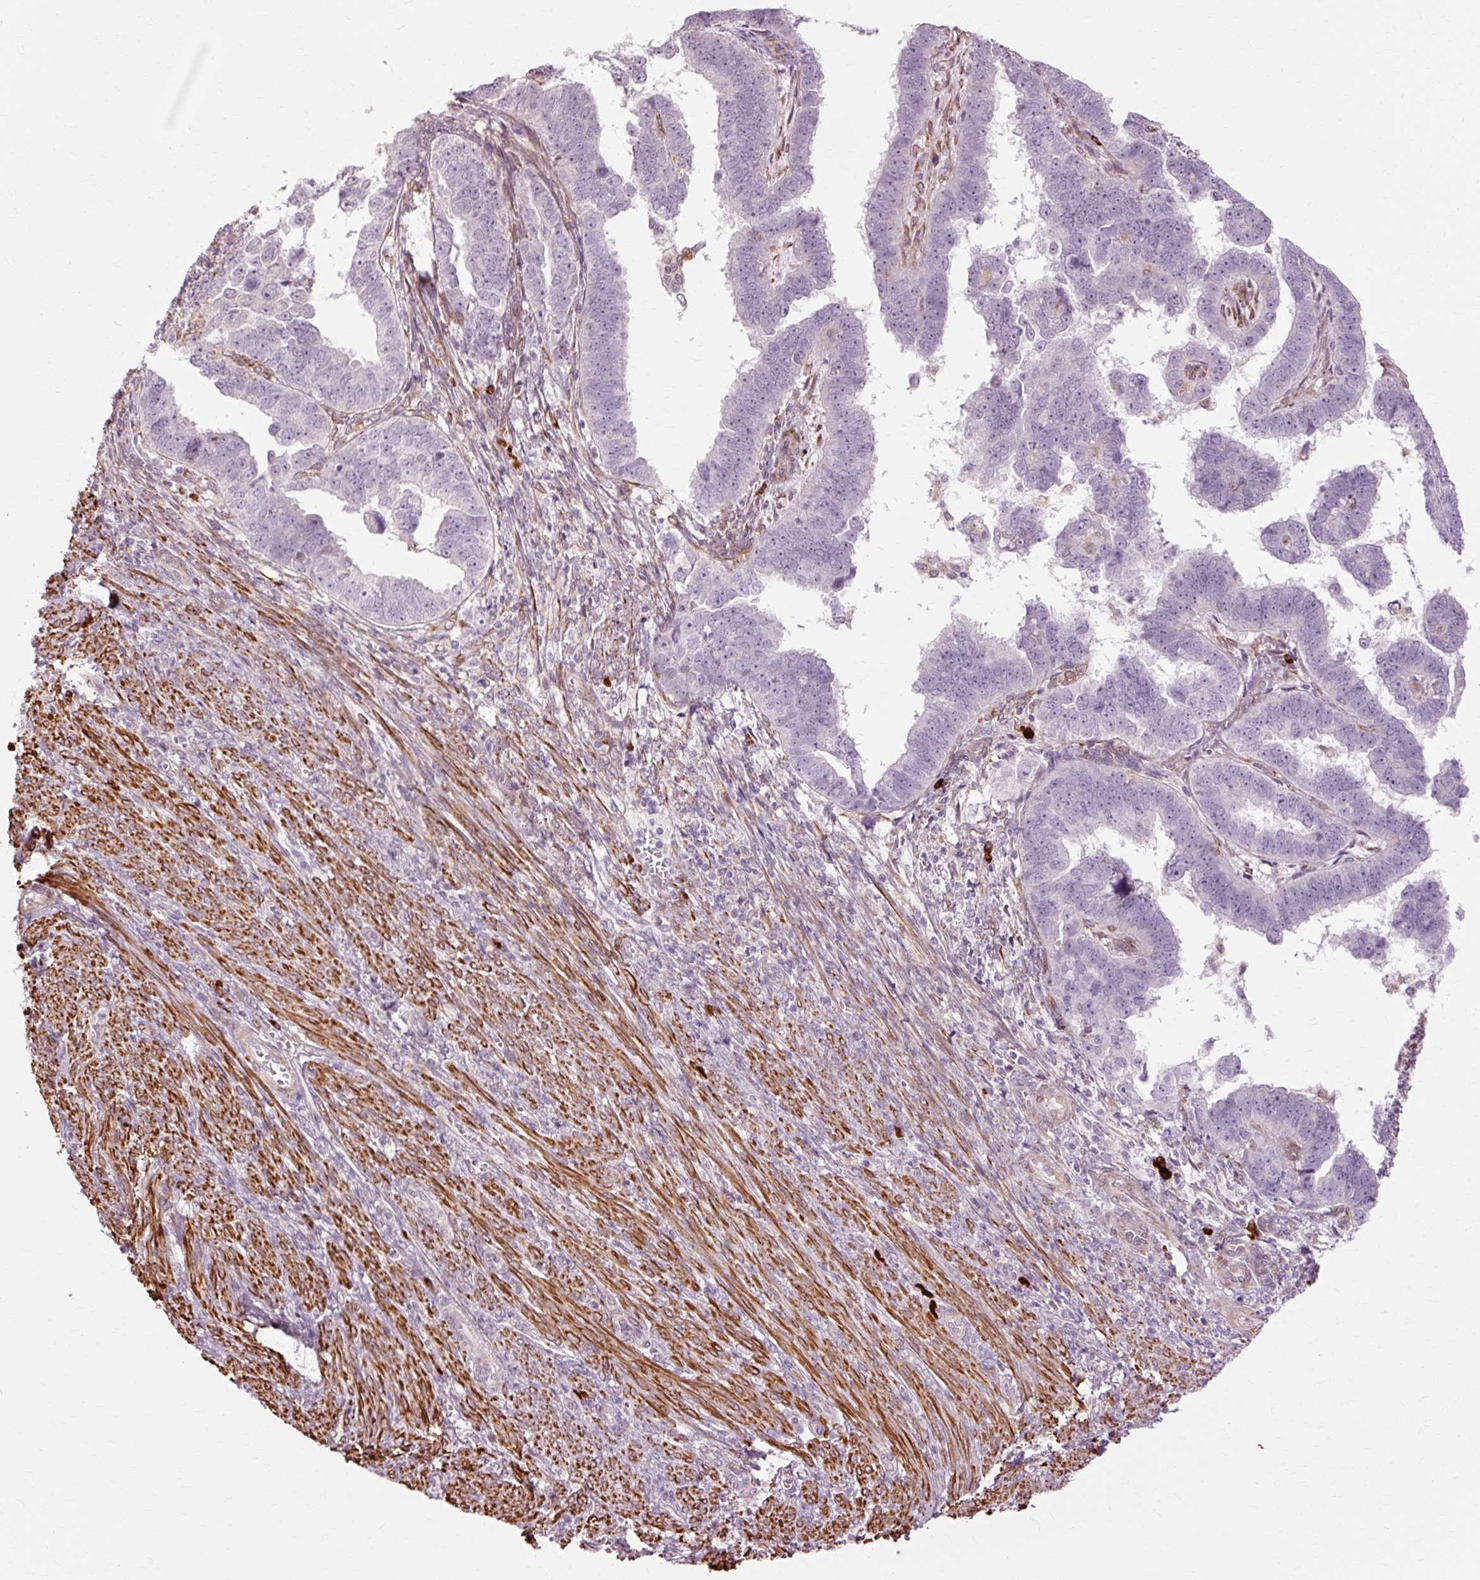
{"staining": {"intensity": "negative", "quantity": "none", "location": "none"}, "tissue": "endometrial cancer", "cell_type": "Tumor cells", "image_type": "cancer", "snomed": [{"axis": "morphology", "description": "Adenocarcinoma, NOS"}, {"axis": "topography", "description": "Endometrium"}], "caption": "Immunohistochemistry histopathology image of neoplastic tissue: endometrial adenocarcinoma stained with DAB demonstrates no significant protein positivity in tumor cells.", "gene": "RGPD5", "patient": {"sex": "female", "age": 75}}